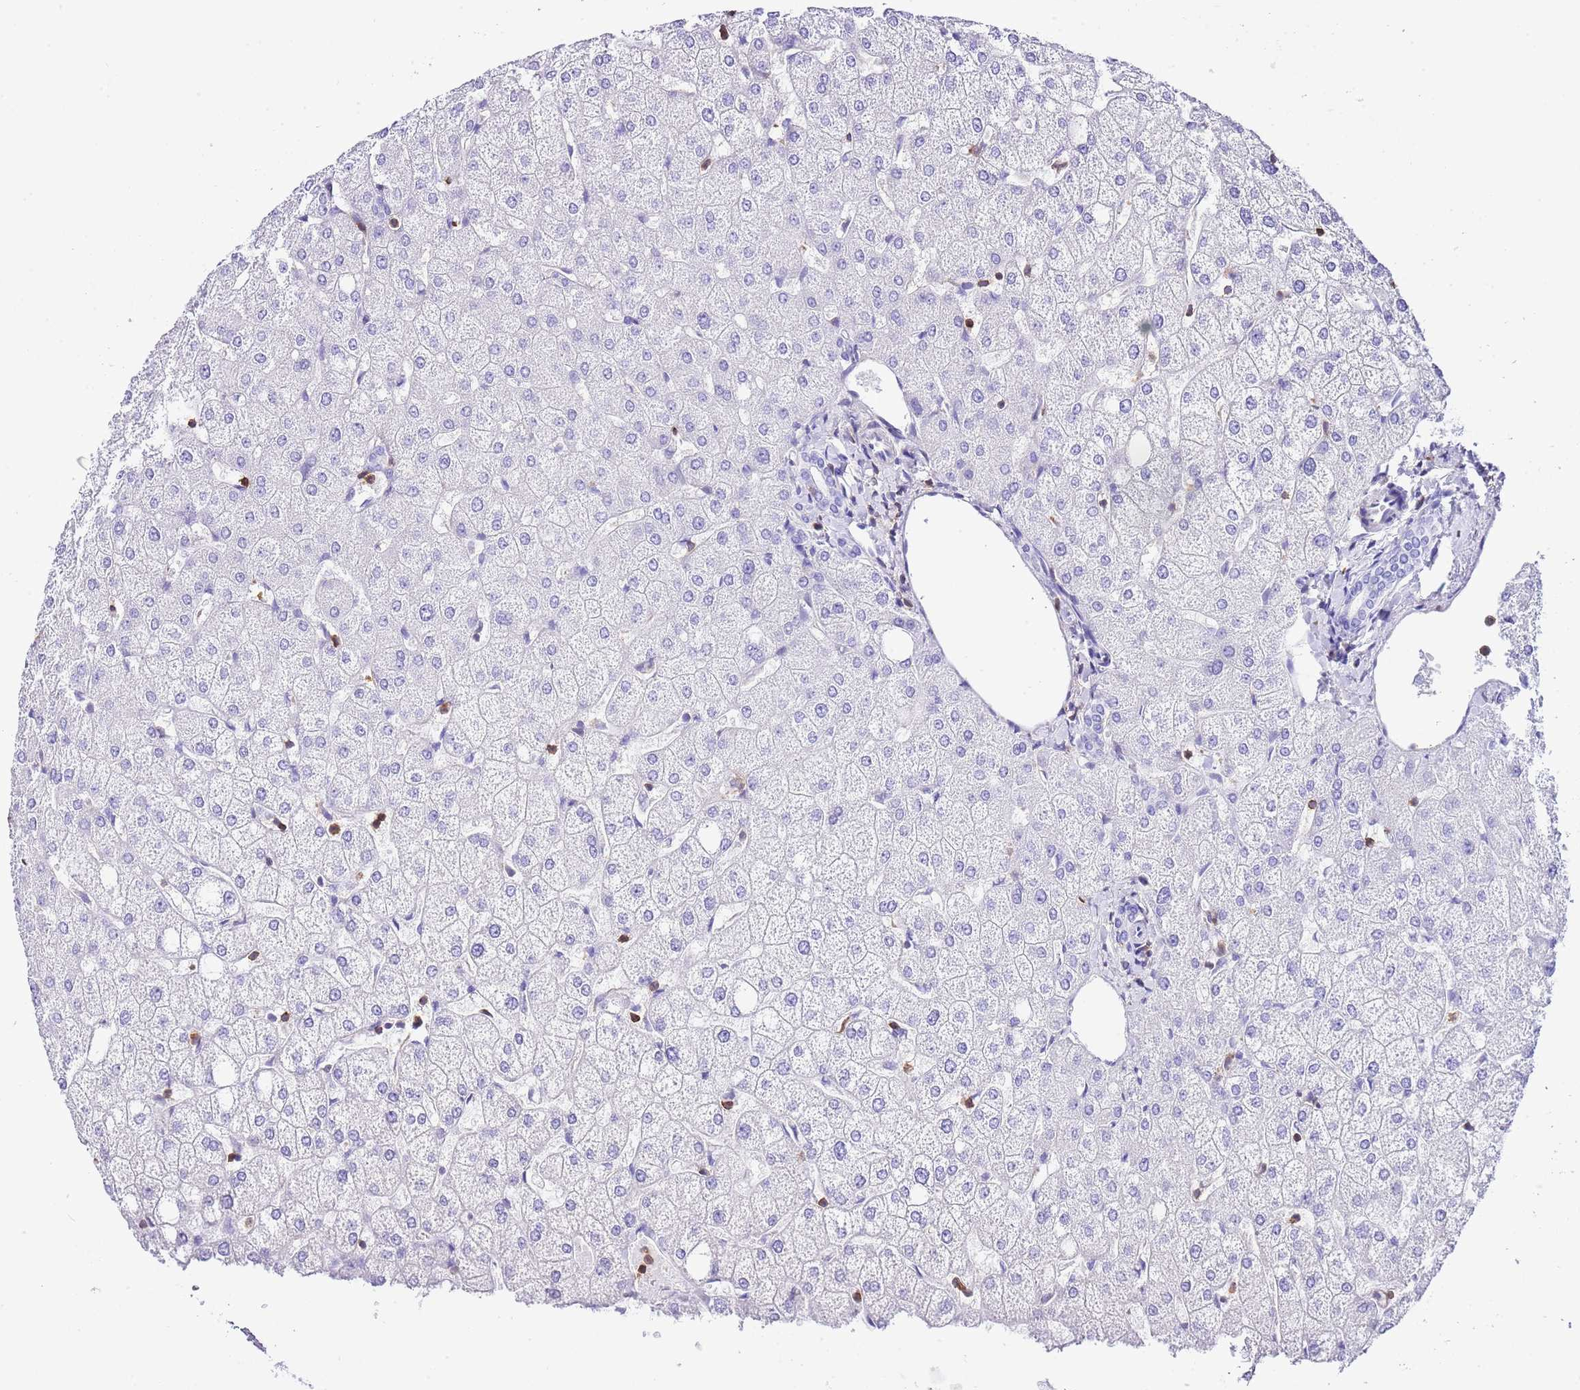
{"staining": {"intensity": "negative", "quantity": "none", "location": "none"}, "tissue": "liver", "cell_type": "Cholangiocytes", "image_type": "normal", "snomed": [{"axis": "morphology", "description": "Normal tissue, NOS"}, {"axis": "topography", "description": "Liver"}], "caption": "Photomicrograph shows no protein staining in cholangiocytes of benign liver. Nuclei are stained in blue.", "gene": "CNN2", "patient": {"sex": "female", "age": 54}}